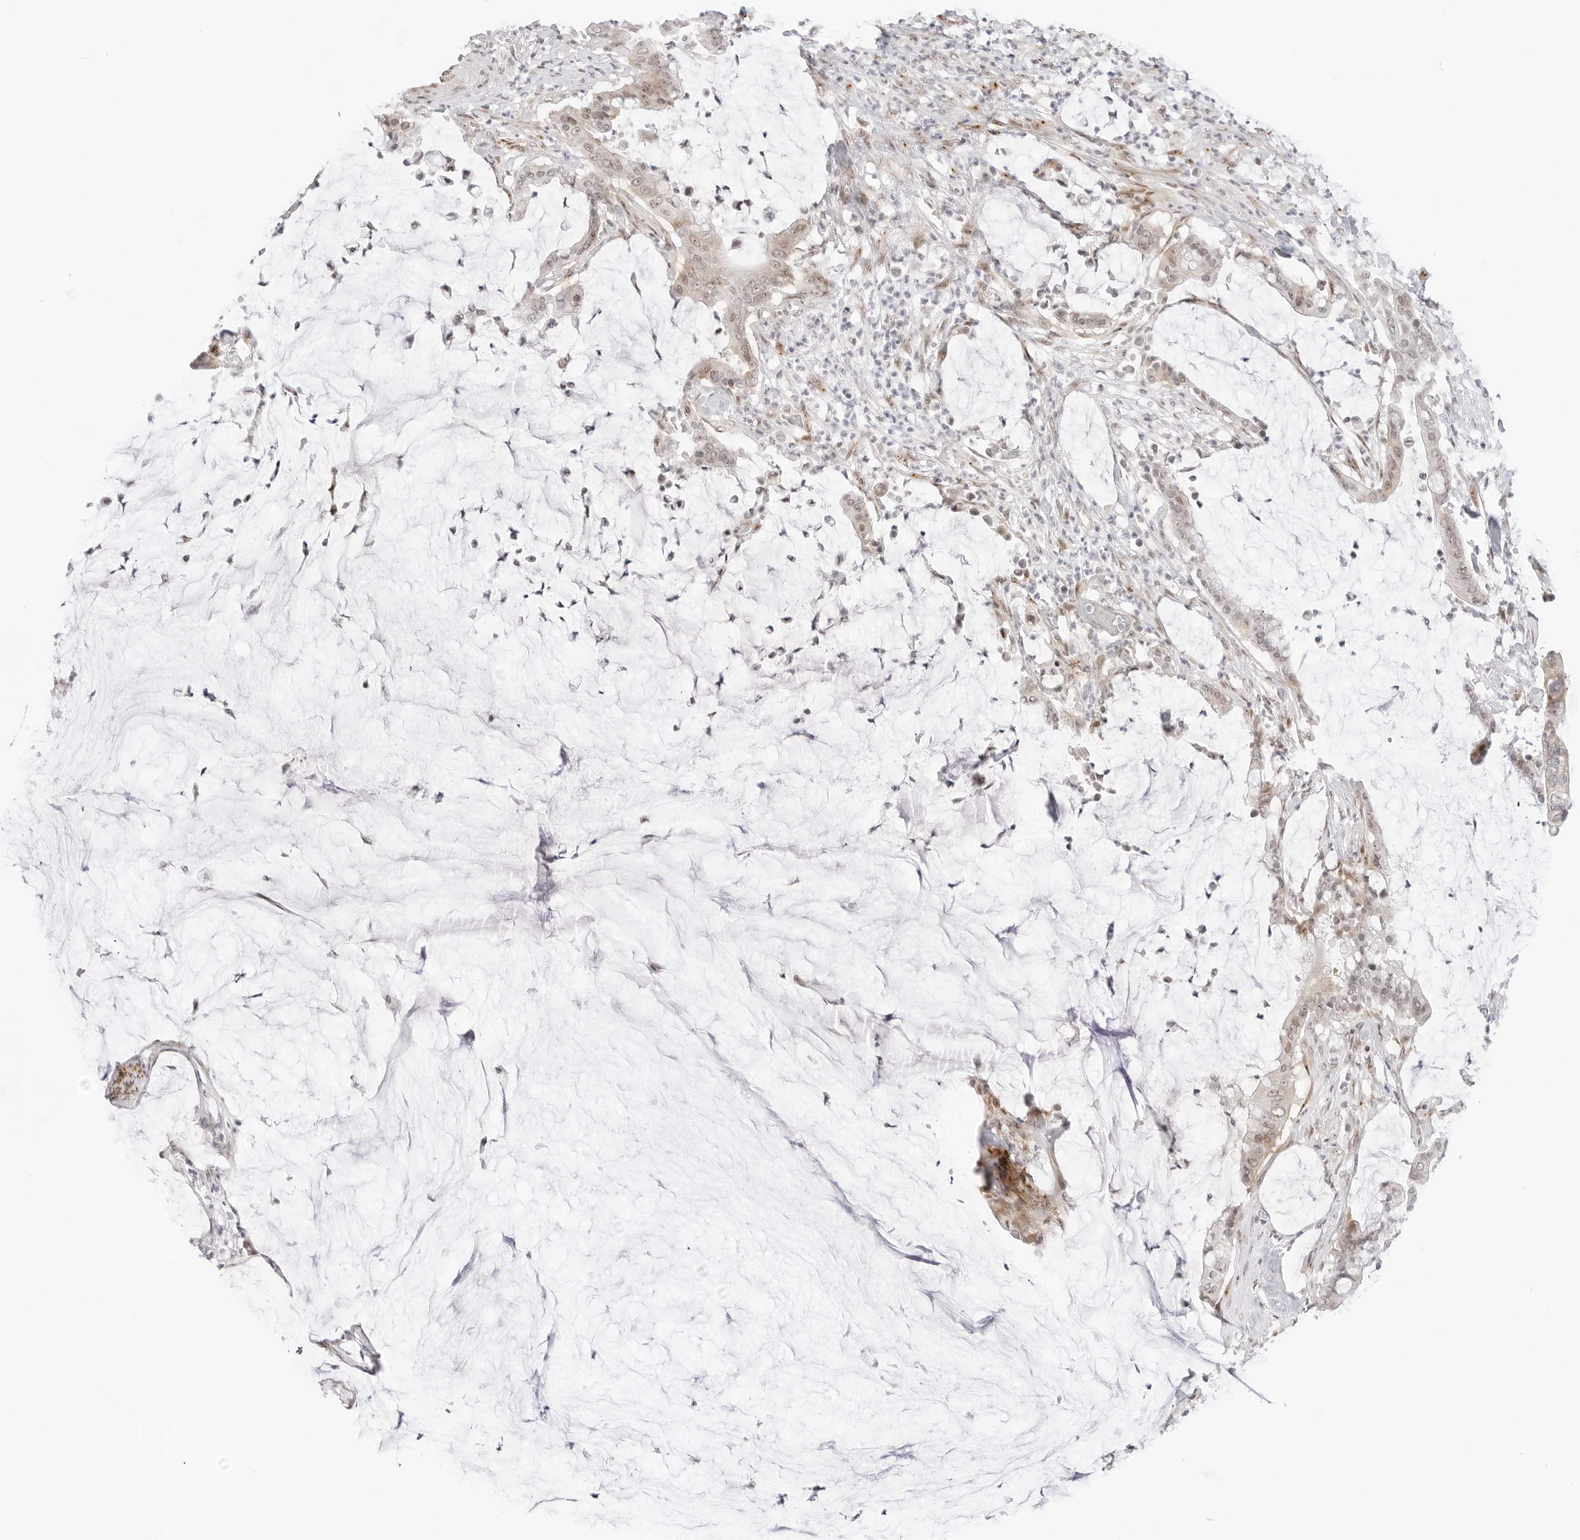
{"staining": {"intensity": "weak", "quantity": ">75%", "location": "cytoplasmic/membranous,nuclear"}, "tissue": "pancreatic cancer", "cell_type": "Tumor cells", "image_type": "cancer", "snomed": [{"axis": "morphology", "description": "Adenocarcinoma, NOS"}, {"axis": "topography", "description": "Pancreas"}], "caption": "A micrograph showing weak cytoplasmic/membranous and nuclear positivity in approximately >75% of tumor cells in adenocarcinoma (pancreatic), as visualized by brown immunohistochemical staining.", "gene": "HIPK3", "patient": {"sex": "male", "age": 41}}